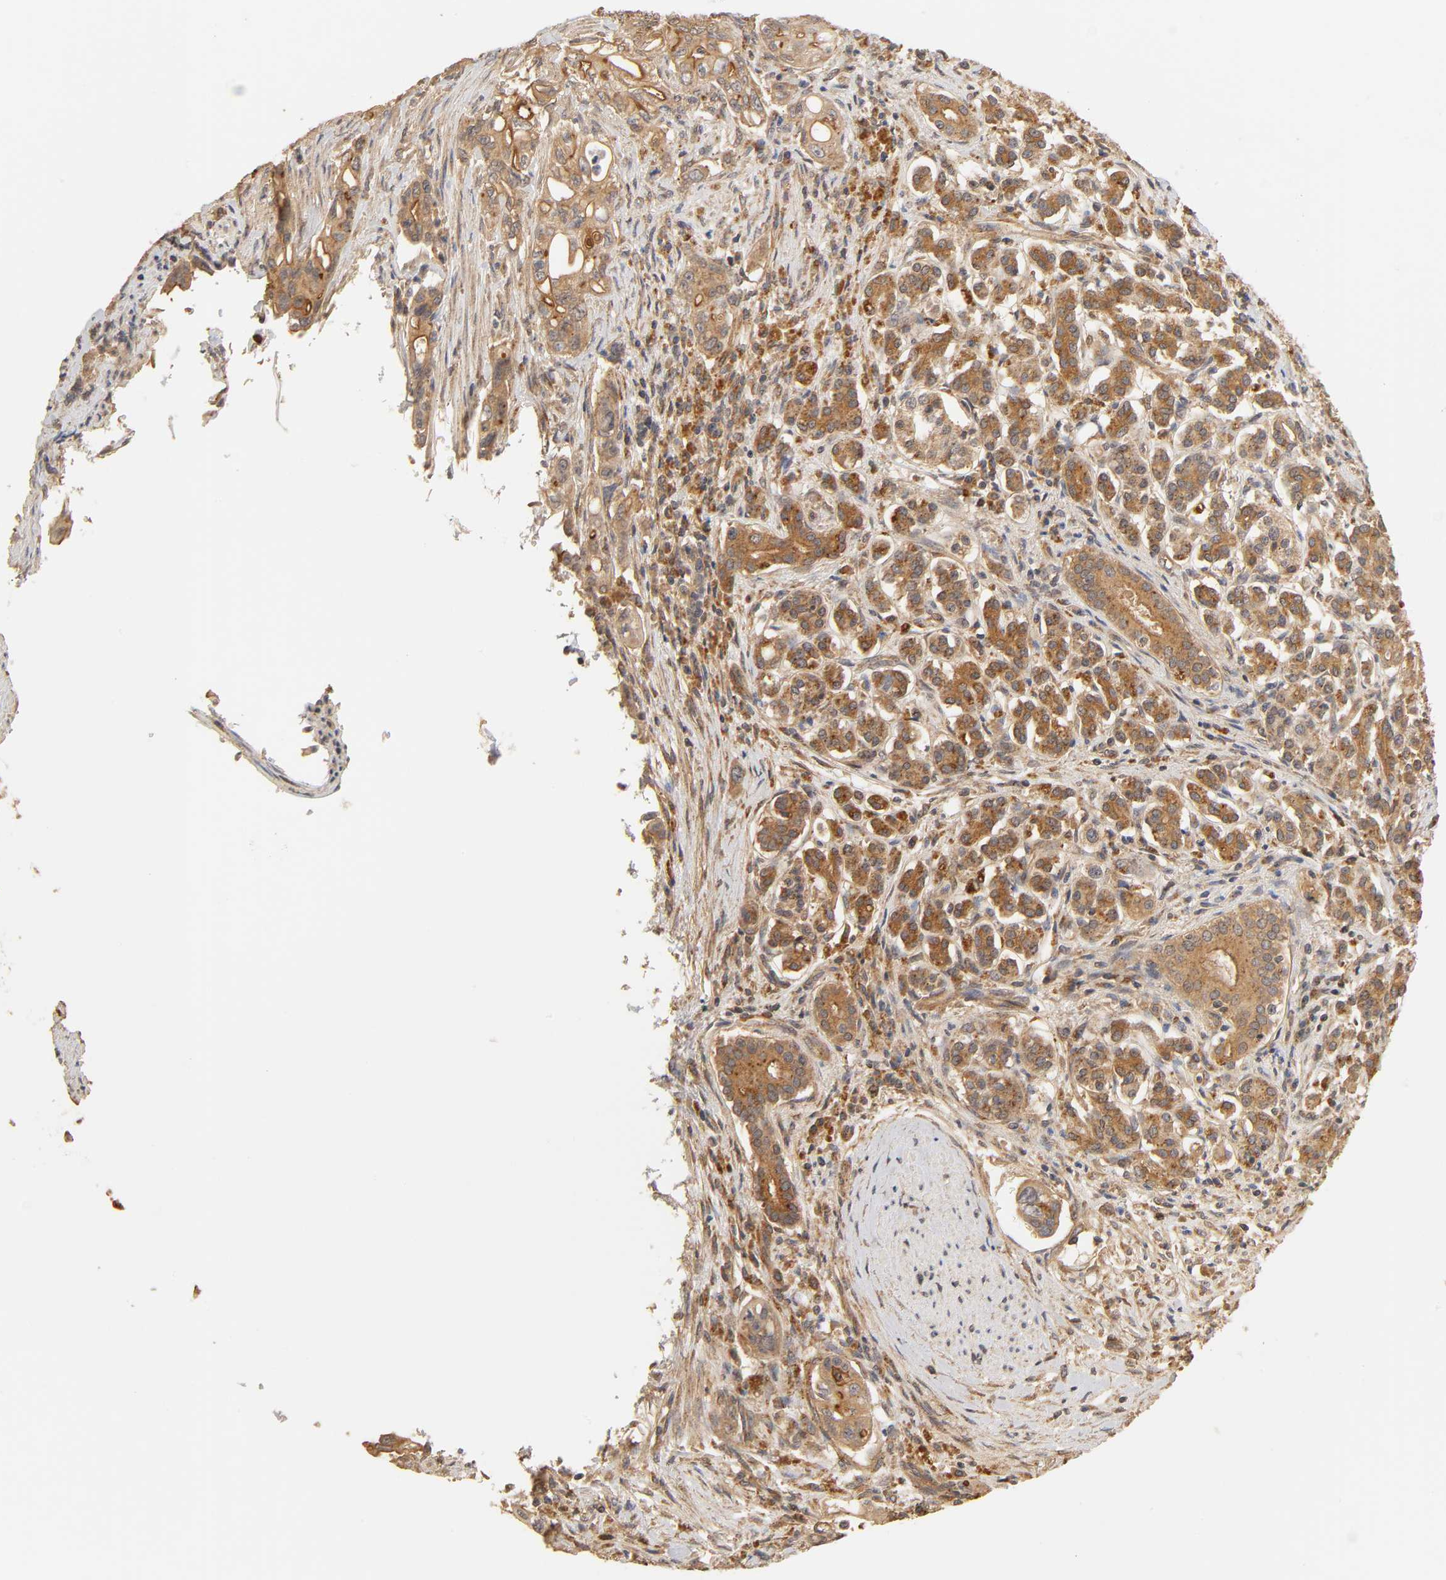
{"staining": {"intensity": "strong", "quantity": ">75%", "location": "cytoplasmic/membranous"}, "tissue": "pancreatic cancer", "cell_type": "Tumor cells", "image_type": "cancer", "snomed": [{"axis": "morphology", "description": "Normal tissue, NOS"}, {"axis": "topography", "description": "Pancreas"}], "caption": "This photomicrograph reveals pancreatic cancer stained with immunohistochemistry (IHC) to label a protein in brown. The cytoplasmic/membranous of tumor cells show strong positivity for the protein. Nuclei are counter-stained blue.", "gene": "EPS8", "patient": {"sex": "male", "age": 42}}